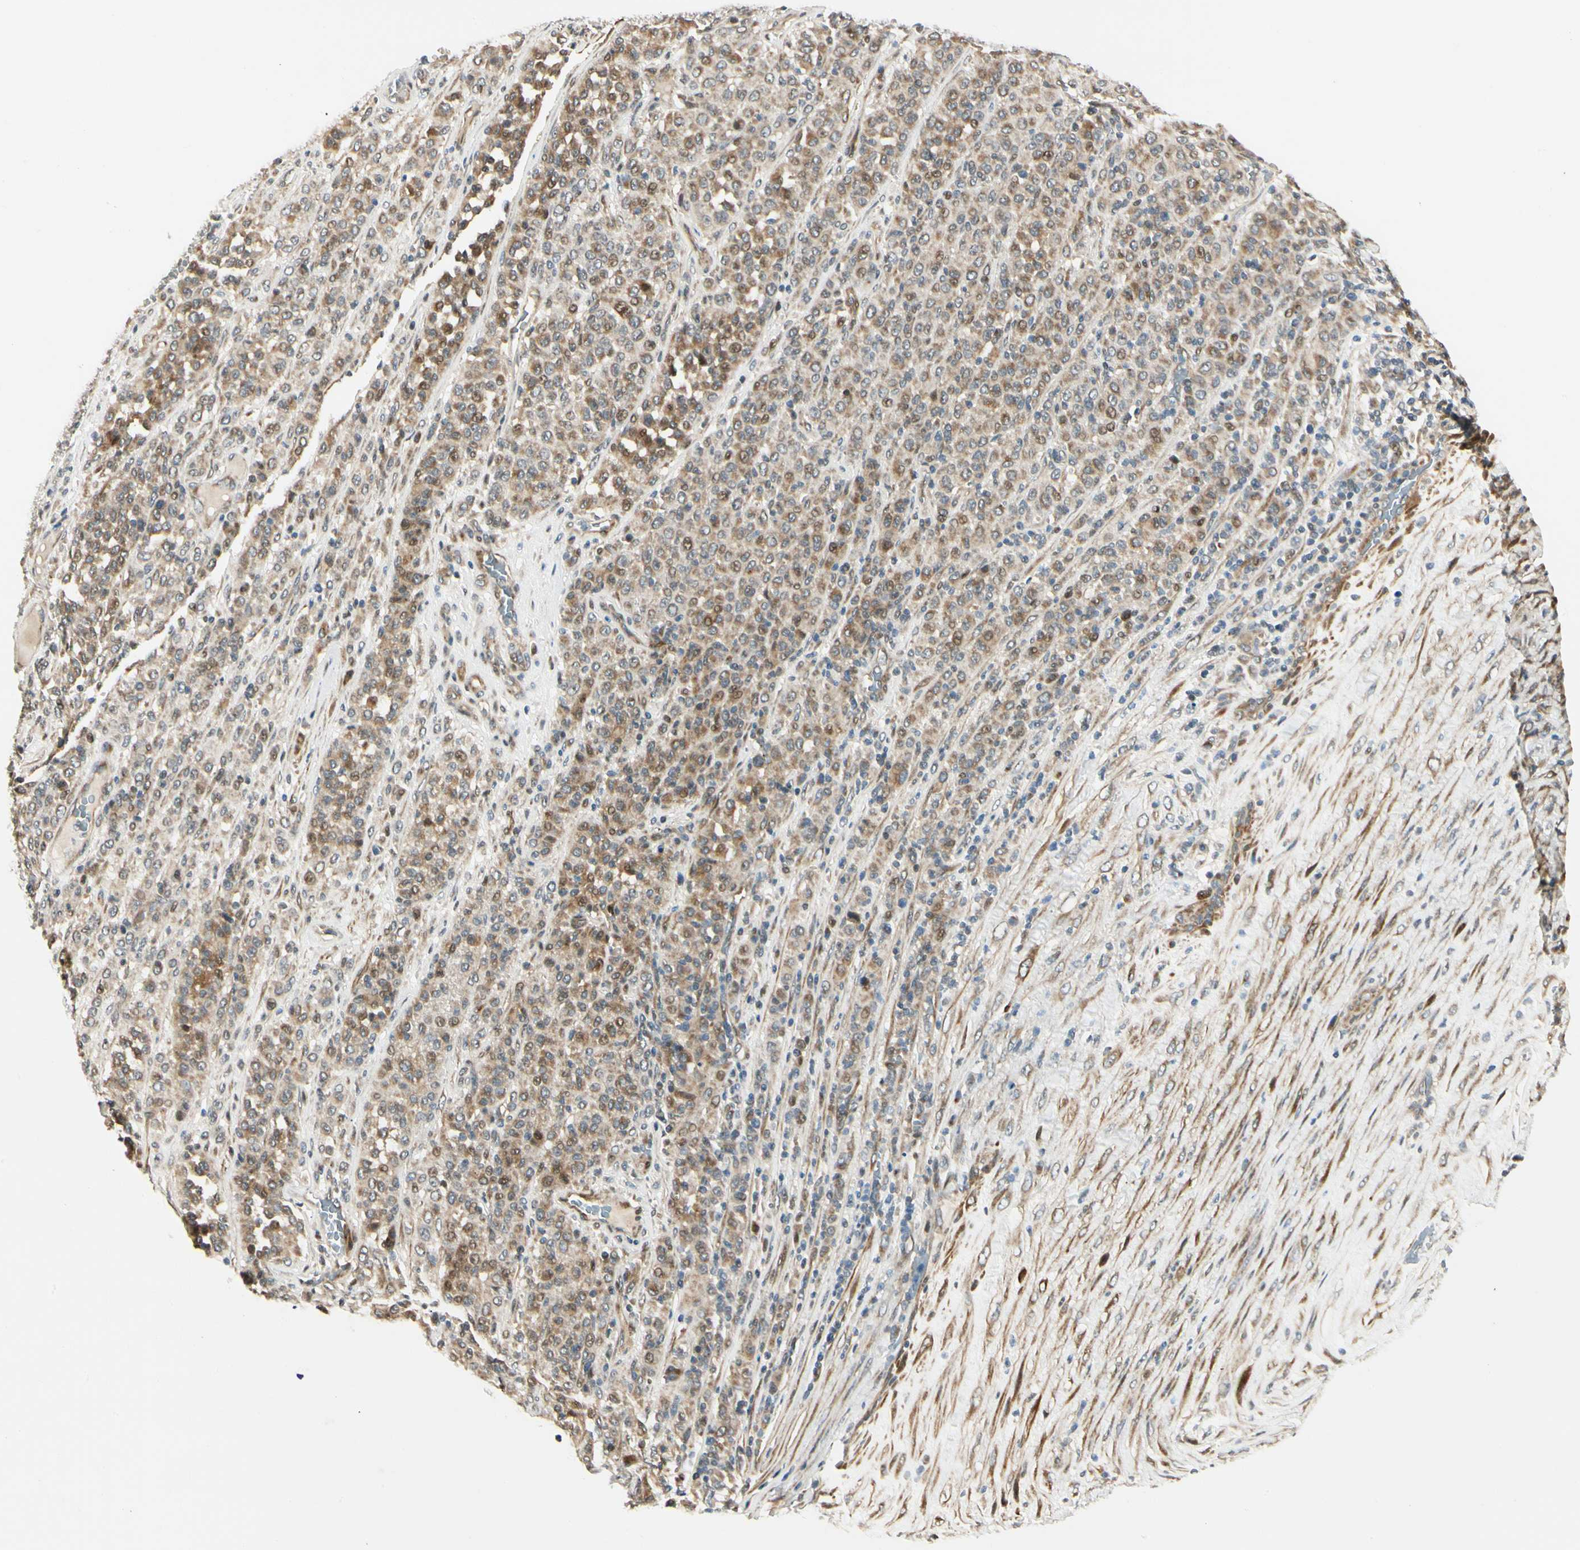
{"staining": {"intensity": "moderate", "quantity": ">75%", "location": "cytoplasmic/membranous"}, "tissue": "melanoma", "cell_type": "Tumor cells", "image_type": "cancer", "snomed": [{"axis": "morphology", "description": "Malignant melanoma, Metastatic site"}, {"axis": "topography", "description": "Pancreas"}], "caption": "This is a photomicrograph of immunohistochemistry (IHC) staining of malignant melanoma (metastatic site), which shows moderate staining in the cytoplasmic/membranous of tumor cells.", "gene": "P4HA3", "patient": {"sex": "female", "age": 30}}